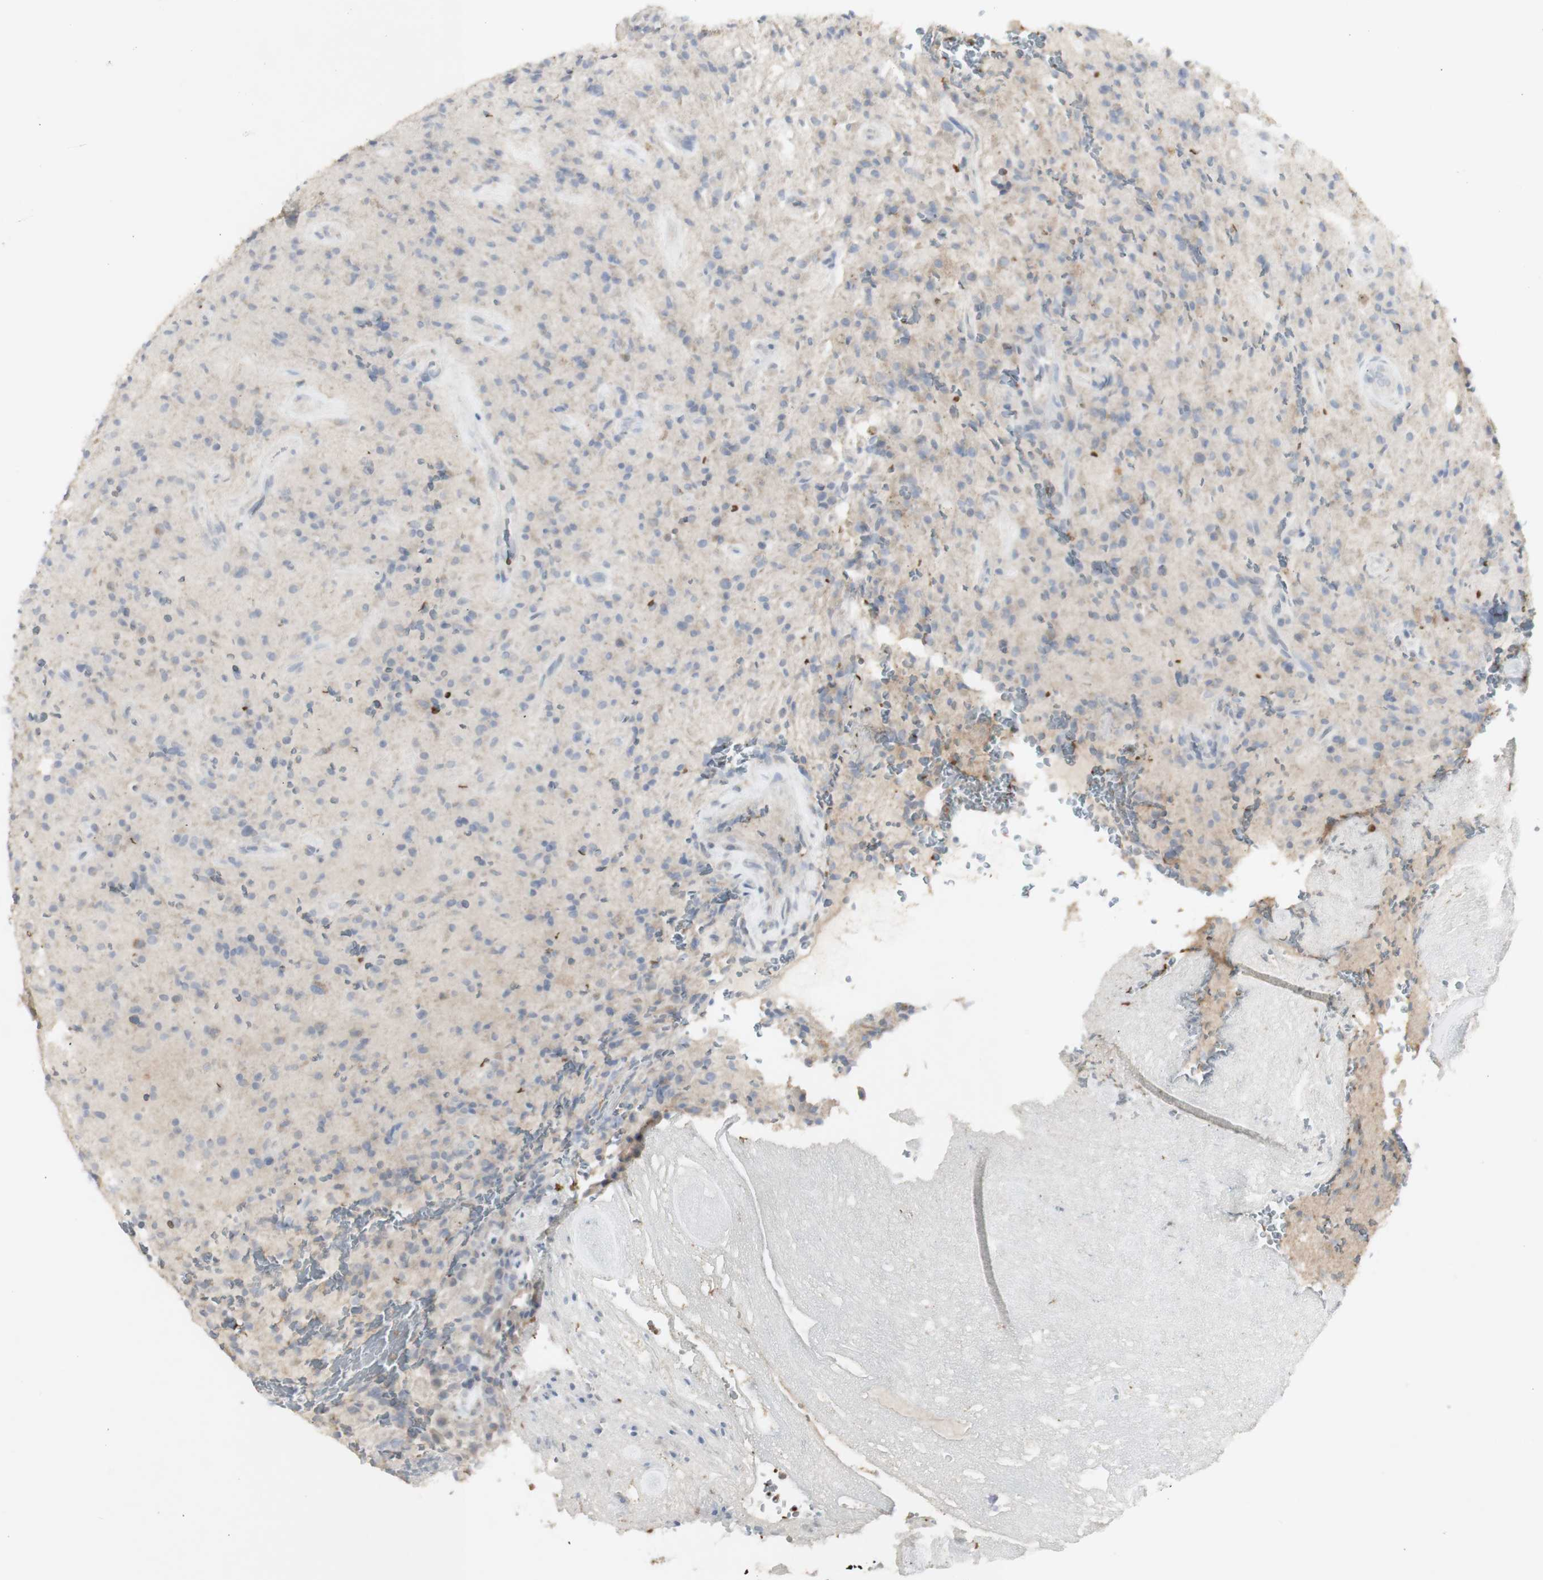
{"staining": {"intensity": "negative", "quantity": "none", "location": "none"}, "tissue": "glioma", "cell_type": "Tumor cells", "image_type": "cancer", "snomed": [{"axis": "morphology", "description": "Glioma, malignant, High grade"}, {"axis": "topography", "description": "Brain"}], "caption": "This is a micrograph of IHC staining of malignant glioma (high-grade), which shows no expression in tumor cells.", "gene": "INS", "patient": {"sex": "male", "age": 71}}